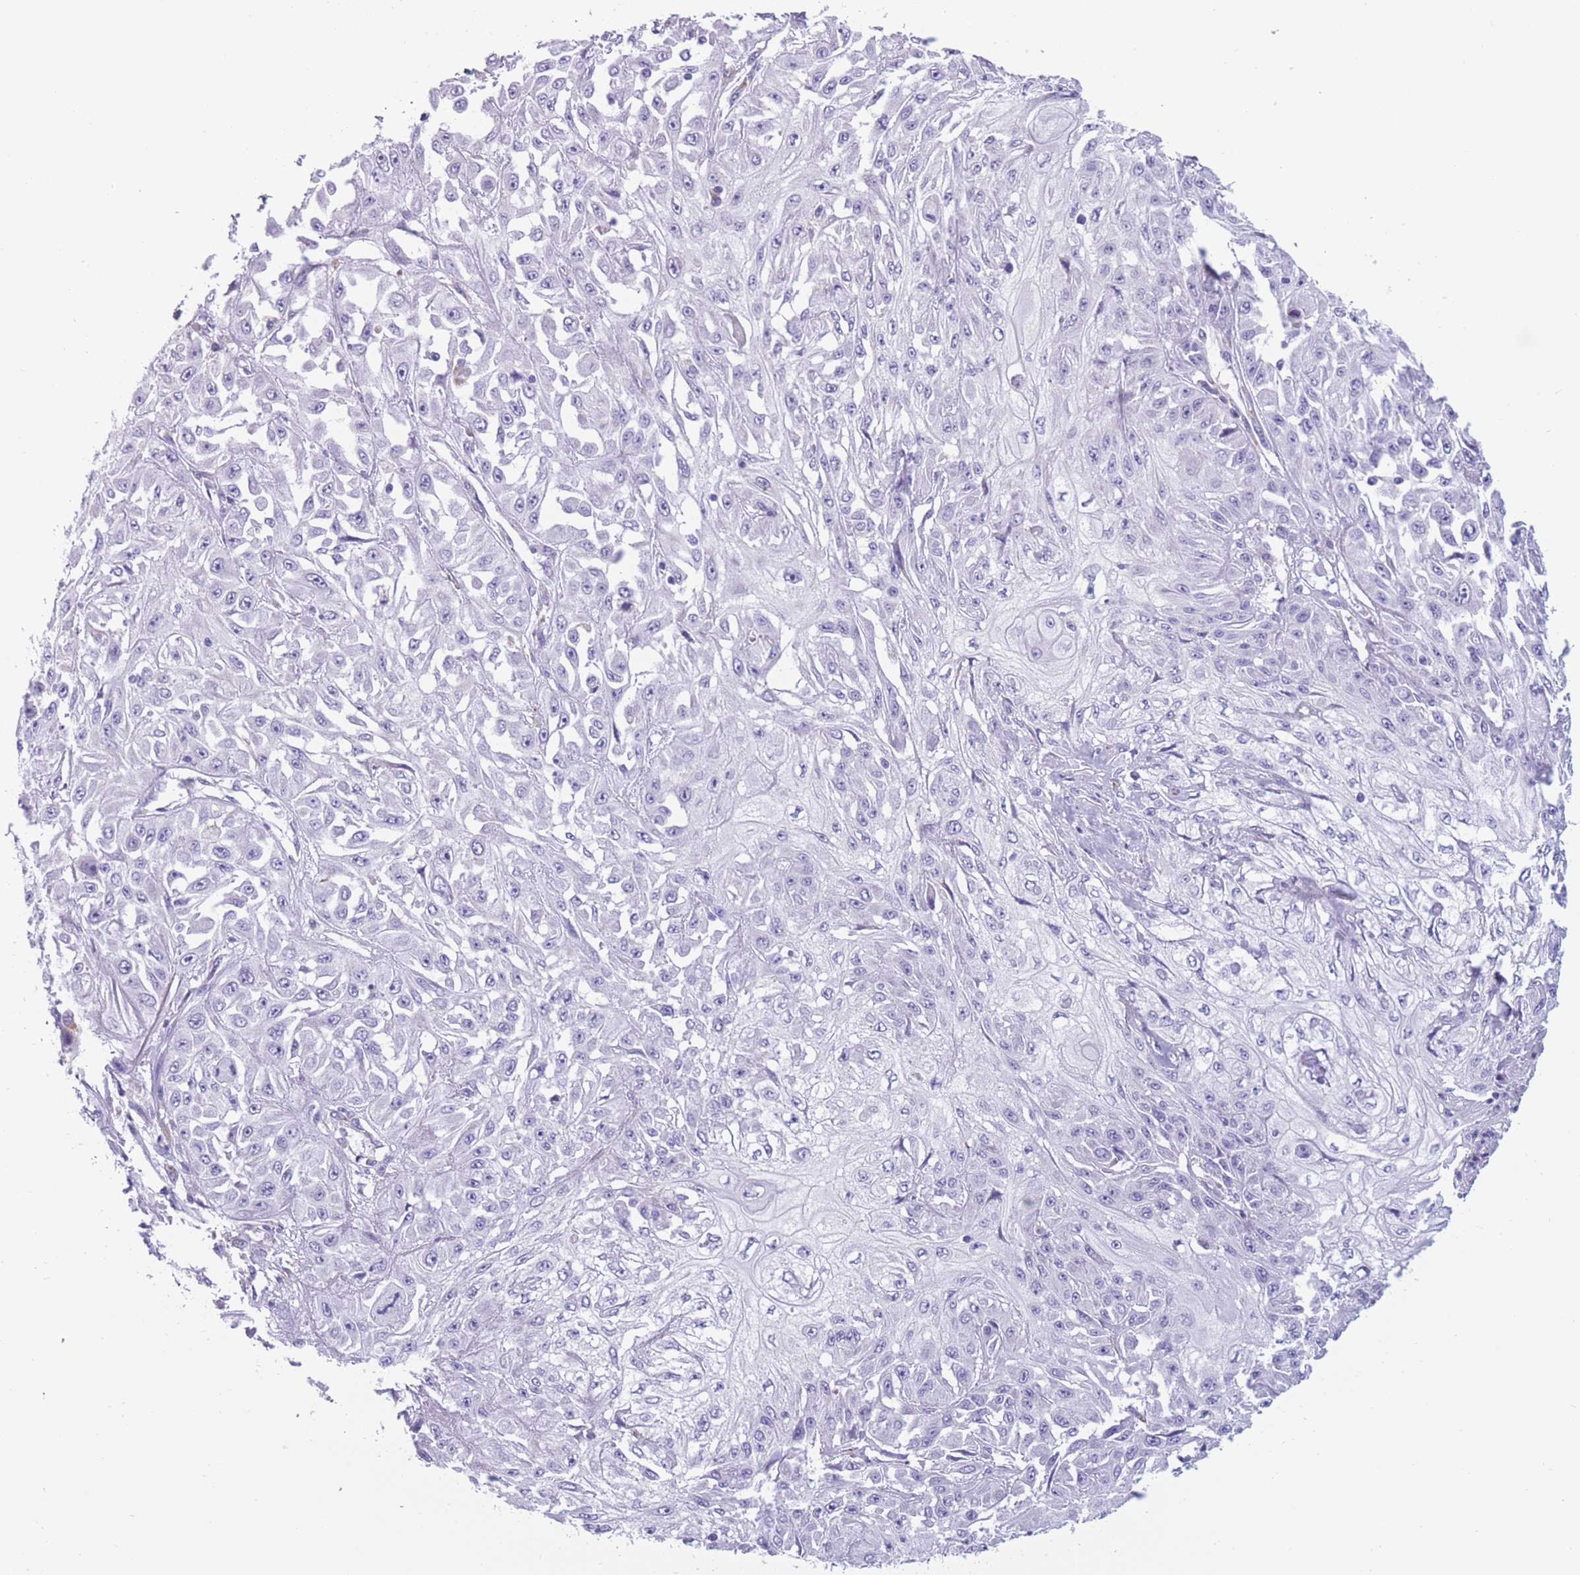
{"staining": {"intensity": "negative", "quantity": "none", "location": "none"}, "tissue": "skin cancer", "cell_type": "Tumor cells", "image_type": "cancer", "snomed": [{"axis": "morphology", "description": "Squamous cell carcinoma, NOS"}, {"axis": "morphology", "description": "Squamous cell carcinoma, metastatic, NOS"}, {"axis": "topography", "description": "Skin"}, {"axis": "topography", "description": "Lymph node"}], "caption": "The immunohistochemistry image has no significant expression in tumor cells of skin cancer (squamous cell carcinoma) tissue. (Immunohistochemistry, brightfield microscopy, high magnification).", "gene": "COL27A1", "patient": {"sex": "male", "age": 75}}